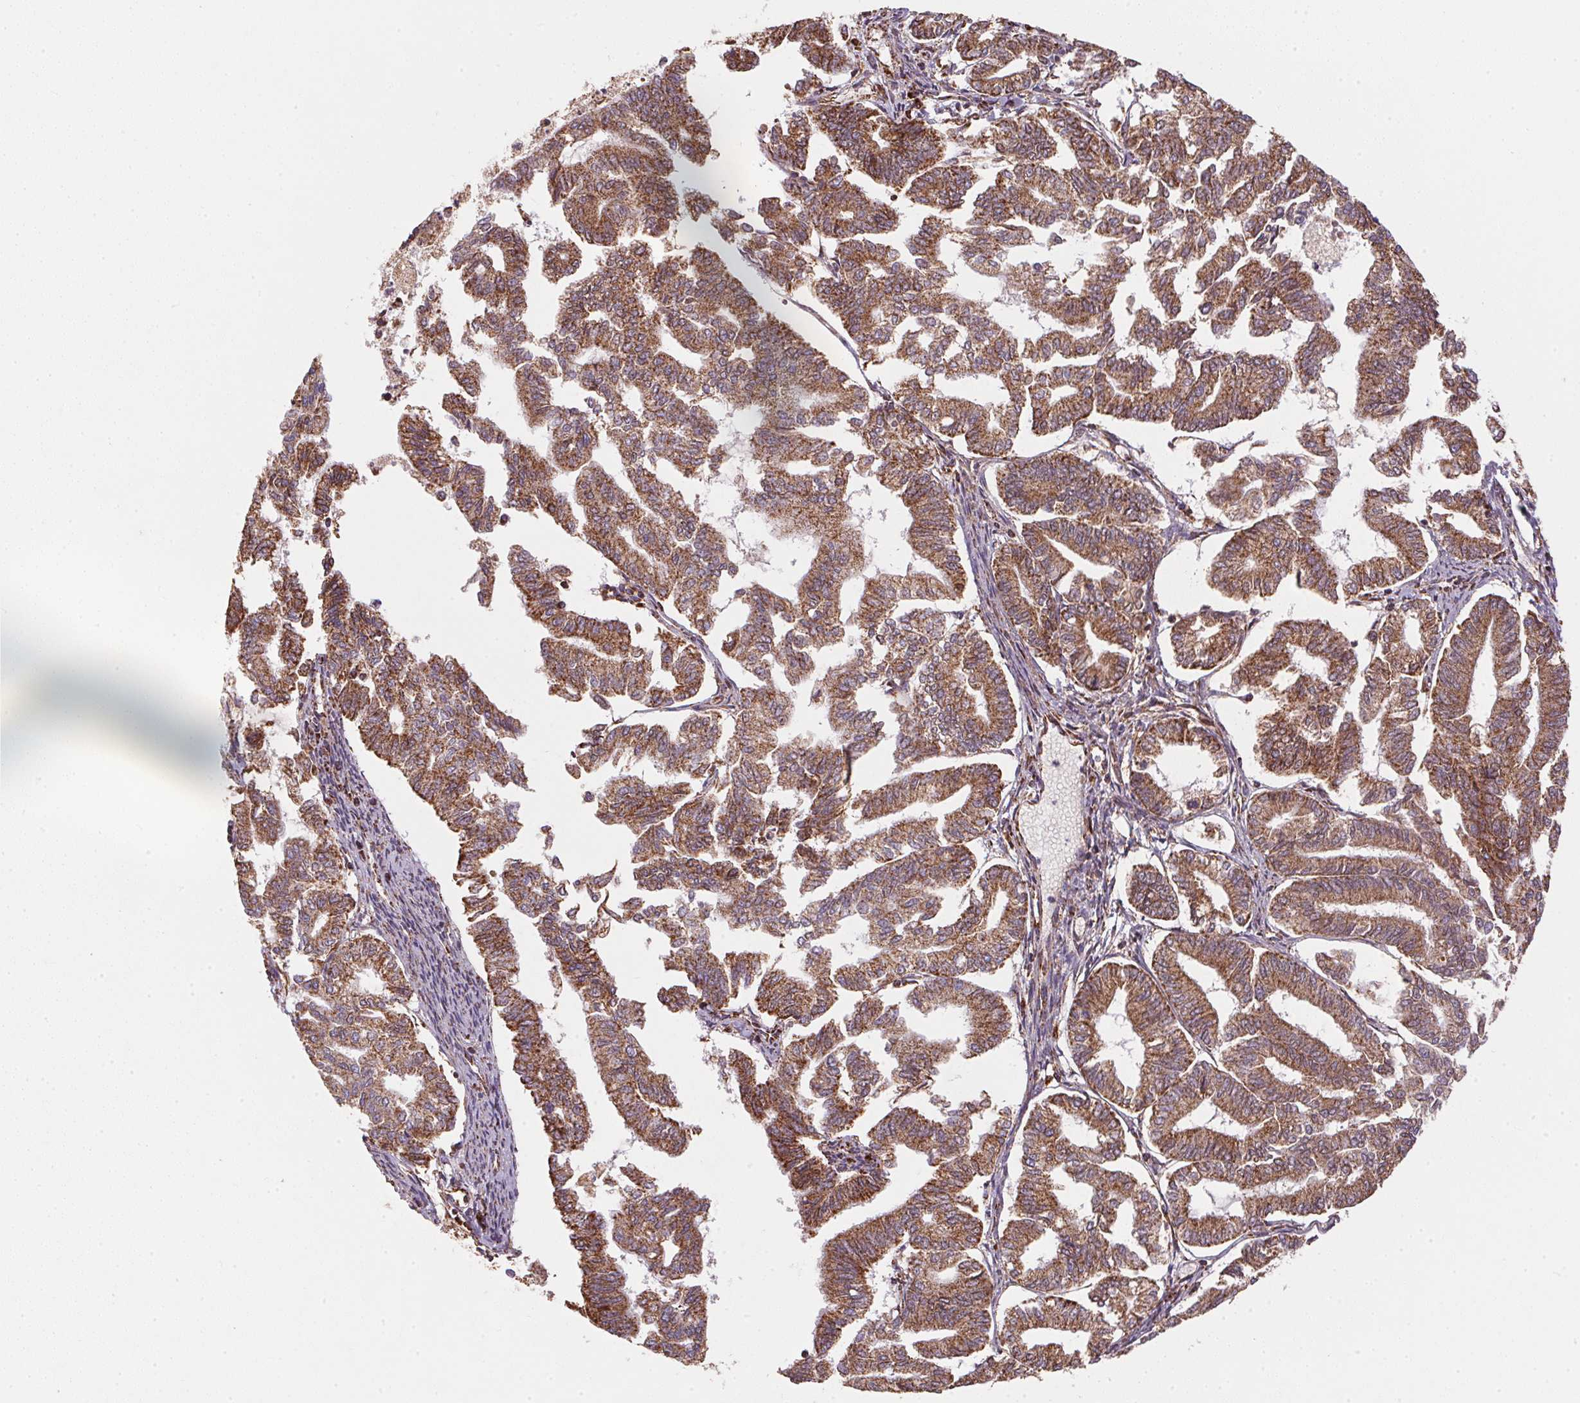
{"staining": {"intensity": "strong", "quantity": ">75%", "location": "cytoplasmic/membranous"}, "tissue": "endometrial cancer", "cell_type": "Tumor cells", "image_type": "cancer", "snomed": [{"axis": "morphology", "description": "Adenocarcinoma, NOS"}, {"axis": "topography", "description": "Endometrium"}], "caption": "A histopathology image of adenocarcinoma (endometrial) stained for a protein exhibits strong cytoplasmic/membranous brown staining in tumor cells. The protein of interest is stained brown, and the nuclei are stained in blue (DAB (3,3'-diaminobenzidine) IHC with brightfield microscopy, high magnification).", "gene": "NDUFS2", "patient": {"sex": "female", "age": 79}}